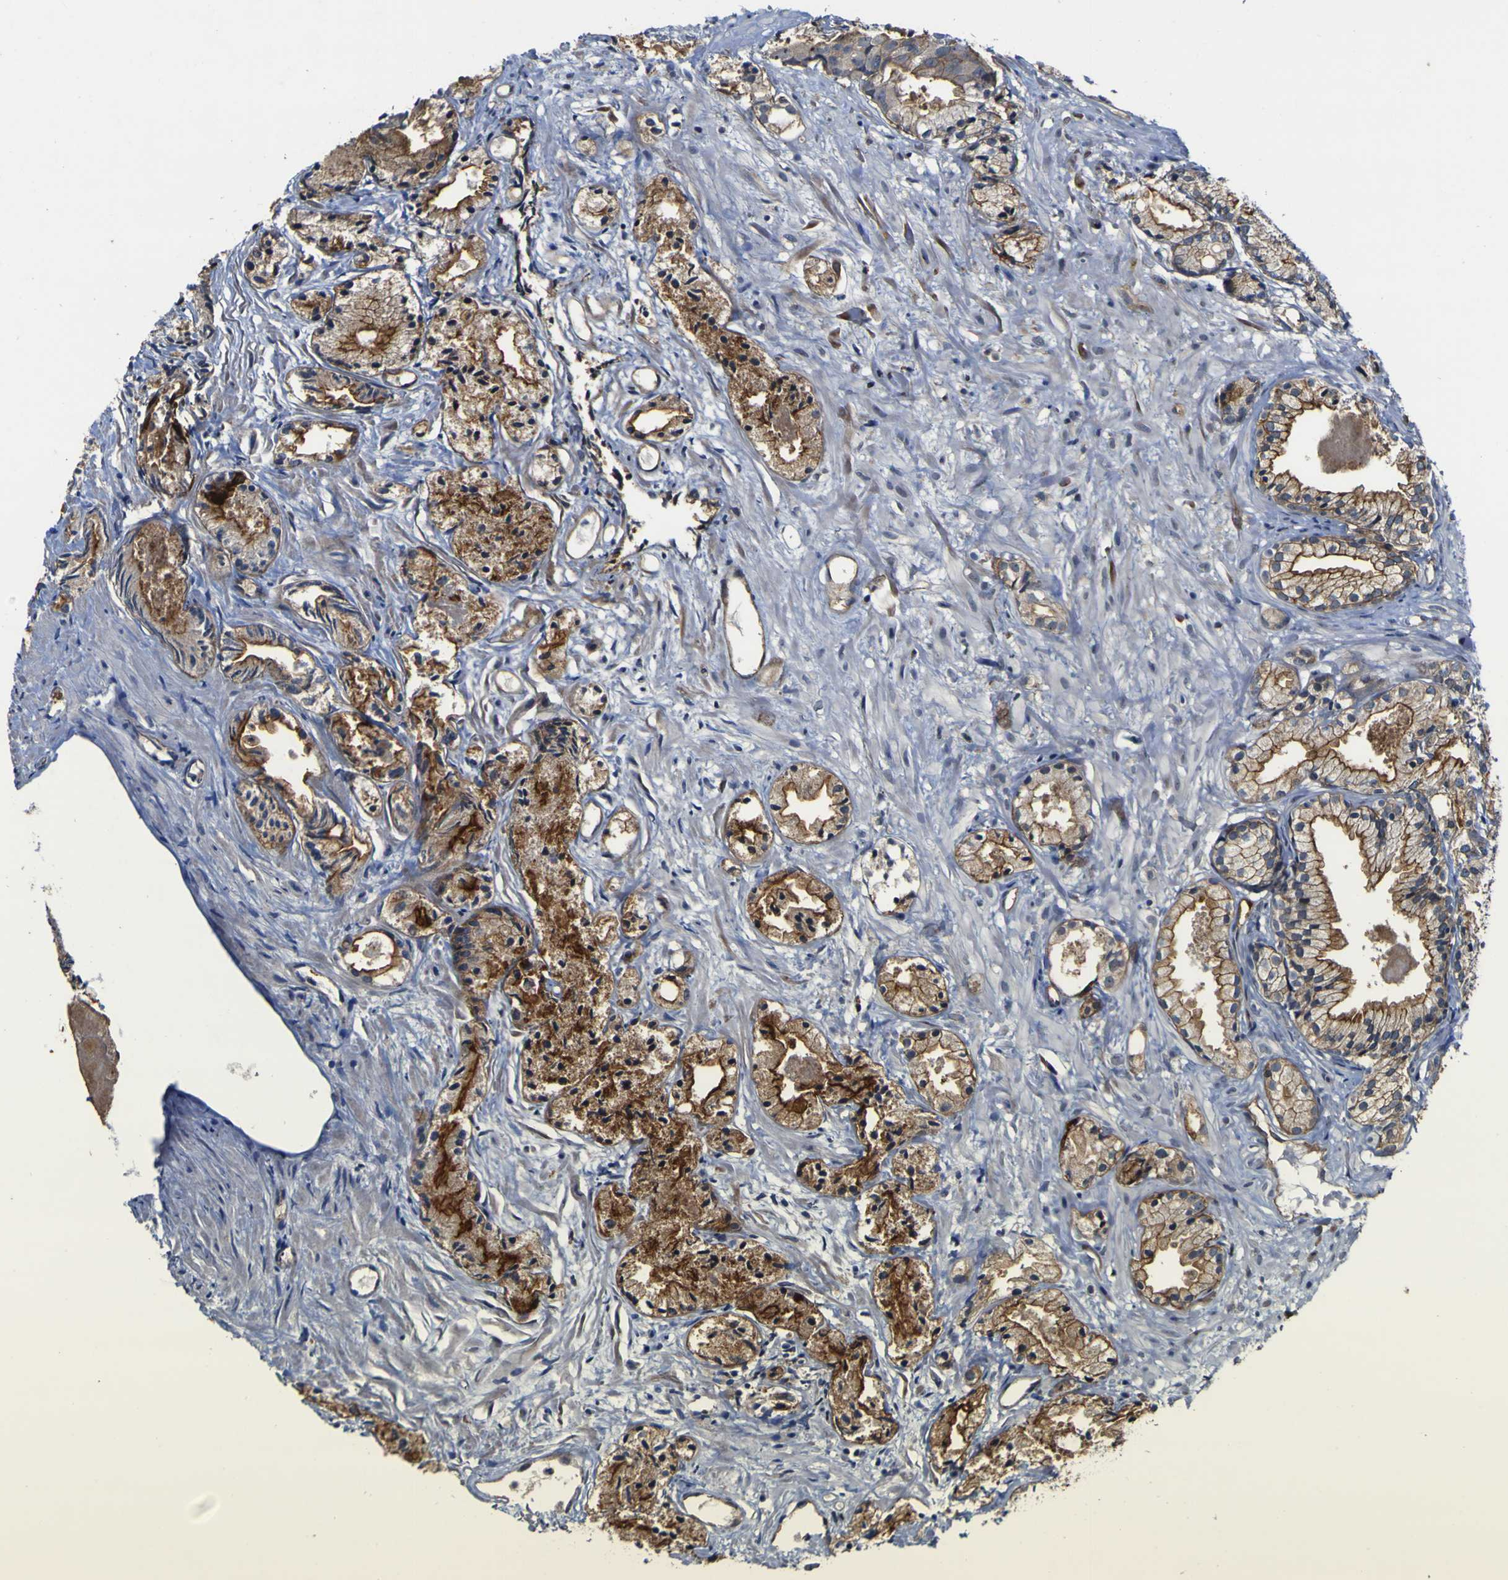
{"staining": {"intensity": "moderate", "quantity": ">75%", "location": "cytoplasmic/membranous"}, "tissue": "prostate cancer", "cell_type": "Tumor cells", "image_type": "cancer", "snomed": [{"axis": "morphology", "description": "Adenocarcinoma, Low grade"}, {"axis": "topography", "description": "Prostate"}], "caption": "Prostate cancer tissue reveals moderate cytoplasmic/membranous expression in approximately >75% of tumor cells", "gene": "CCL2", "patient": {"sex": "male", "age": 72}}